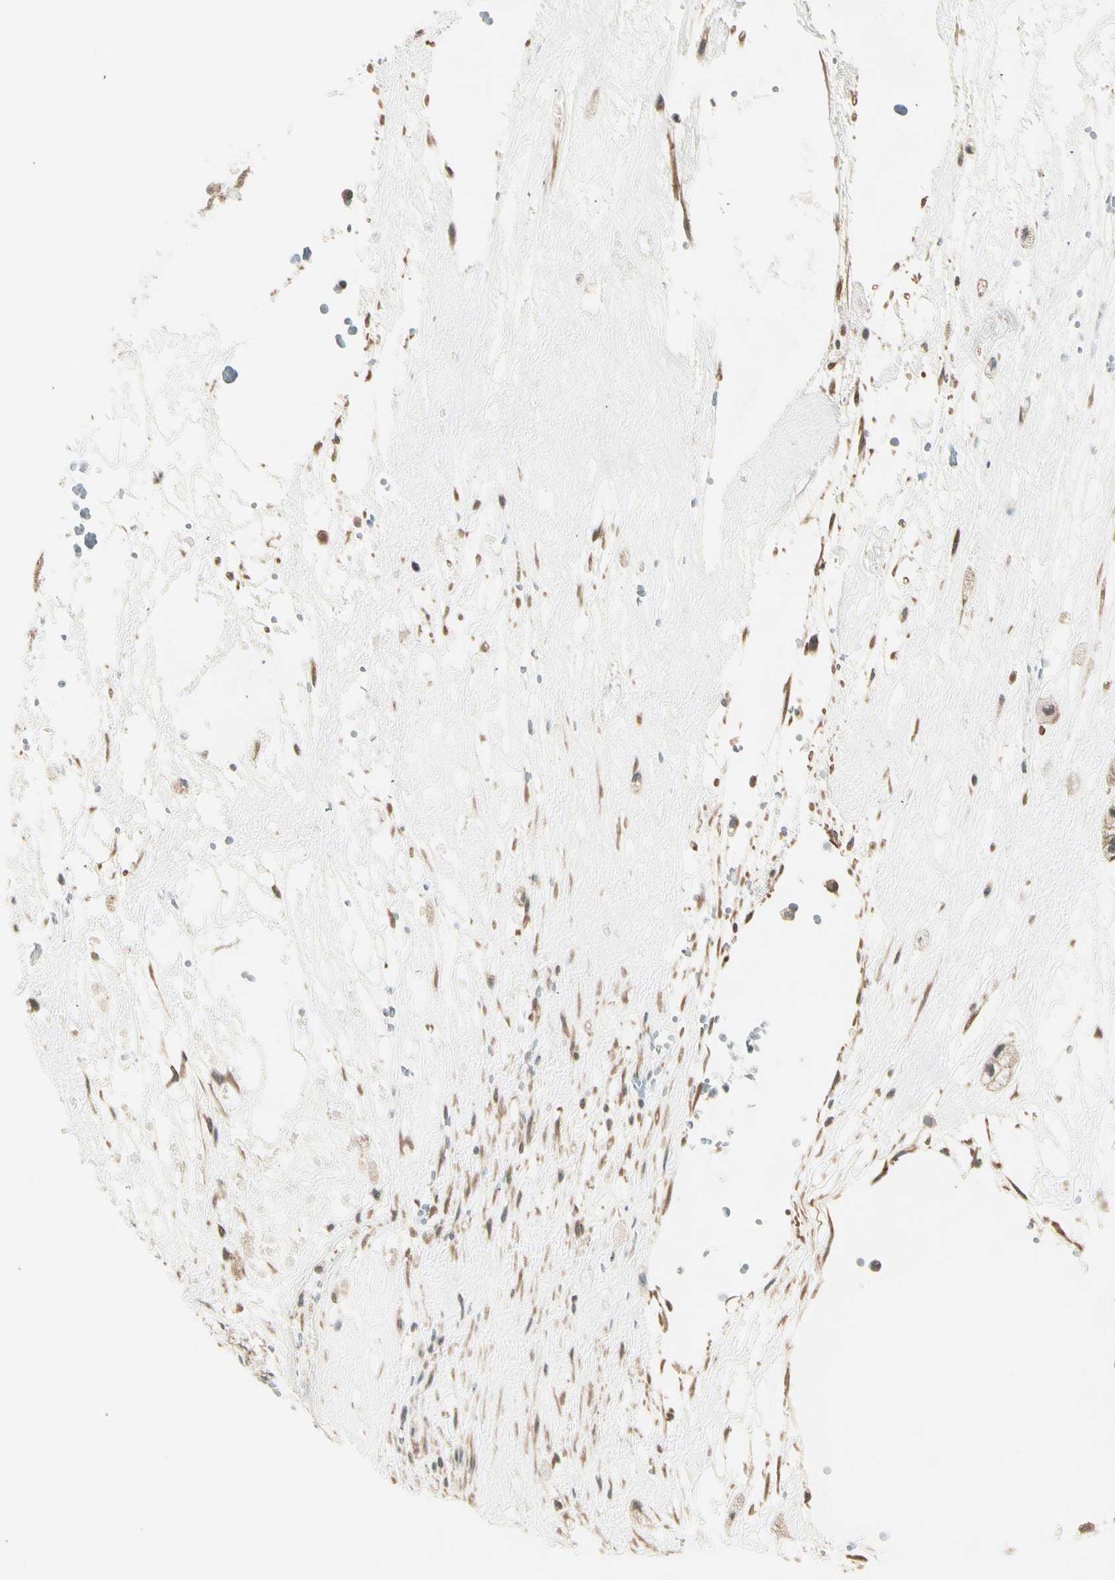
{"staining": {"intensity": "moderate", "quantity": ">75%", "location": "cytoplasmic/membranous"}, "tissue": "head and neck cancer", "cell_type": "Tumor cells", "image_type": "cancer", "snomed": [{"axis": "morphology", "description": "Adenocarcinoma, NOS"}, {"axis": "morphology", "description": "Adenoma, NOS"}, {"axis": "topography", "description": "Head-Neck"}], "caption": "Immunohistochemistry (IHC) photomicrograph of neoplastic tissue: head and neck cancer (adenocarcinoma) stained using immunohistochemistry shows medium levels of moderate protein expression localized specifically in the cytoplasmic/membranous of tumor cells, appearing as a cytoplasmic/membranous brown color.", "gene": "OXSR1", "patient": {"sex": "female", "age": 55}}